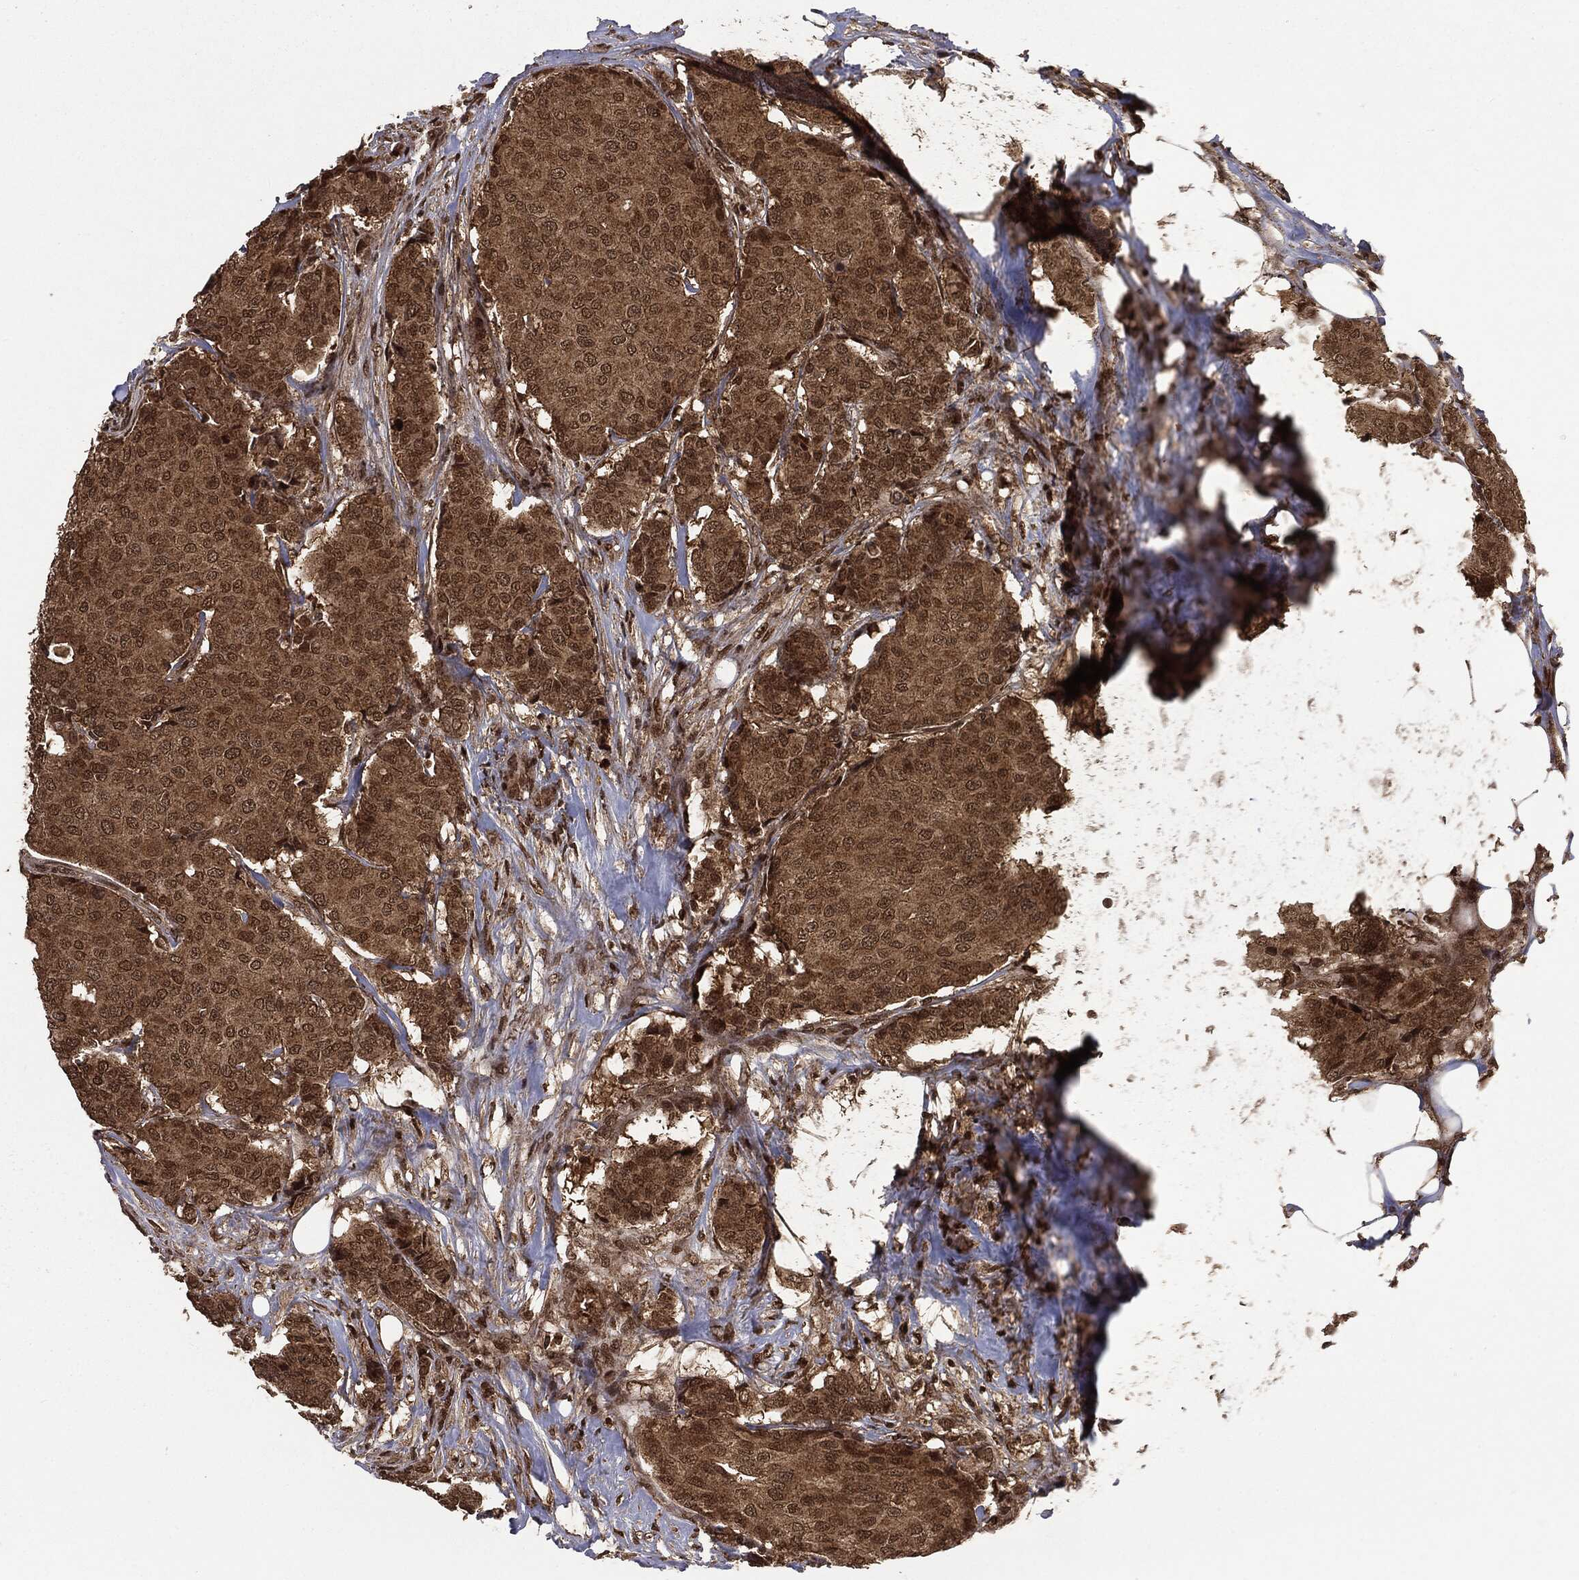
{"staining": {"intensity": "moderate", "quantity": ">75%", "location": "cytoplasmic/membranous,nuclear"}, "tissue": "breast cancer", "cell_type": "Tumor cells", "image_type": "cancer", "snomed": [{"axis": "morphology", "description": "Duct carcinoma"}, {"axis": "topography", "description": "Breast"}], "caption": "Moderate cytoplasmic/membranous and nuclear protein expression is identified in approximately >75% of tumor cells in invasive ductal carcinoma (breast). Using DAB (3,3'-diaminobenzidine) (brown) and hematoxylin (blue) stains, captured at high magnification using brightfield microscopy.", "gene": "CTDP1", "patient": {"sex": "female", "age": 75}}